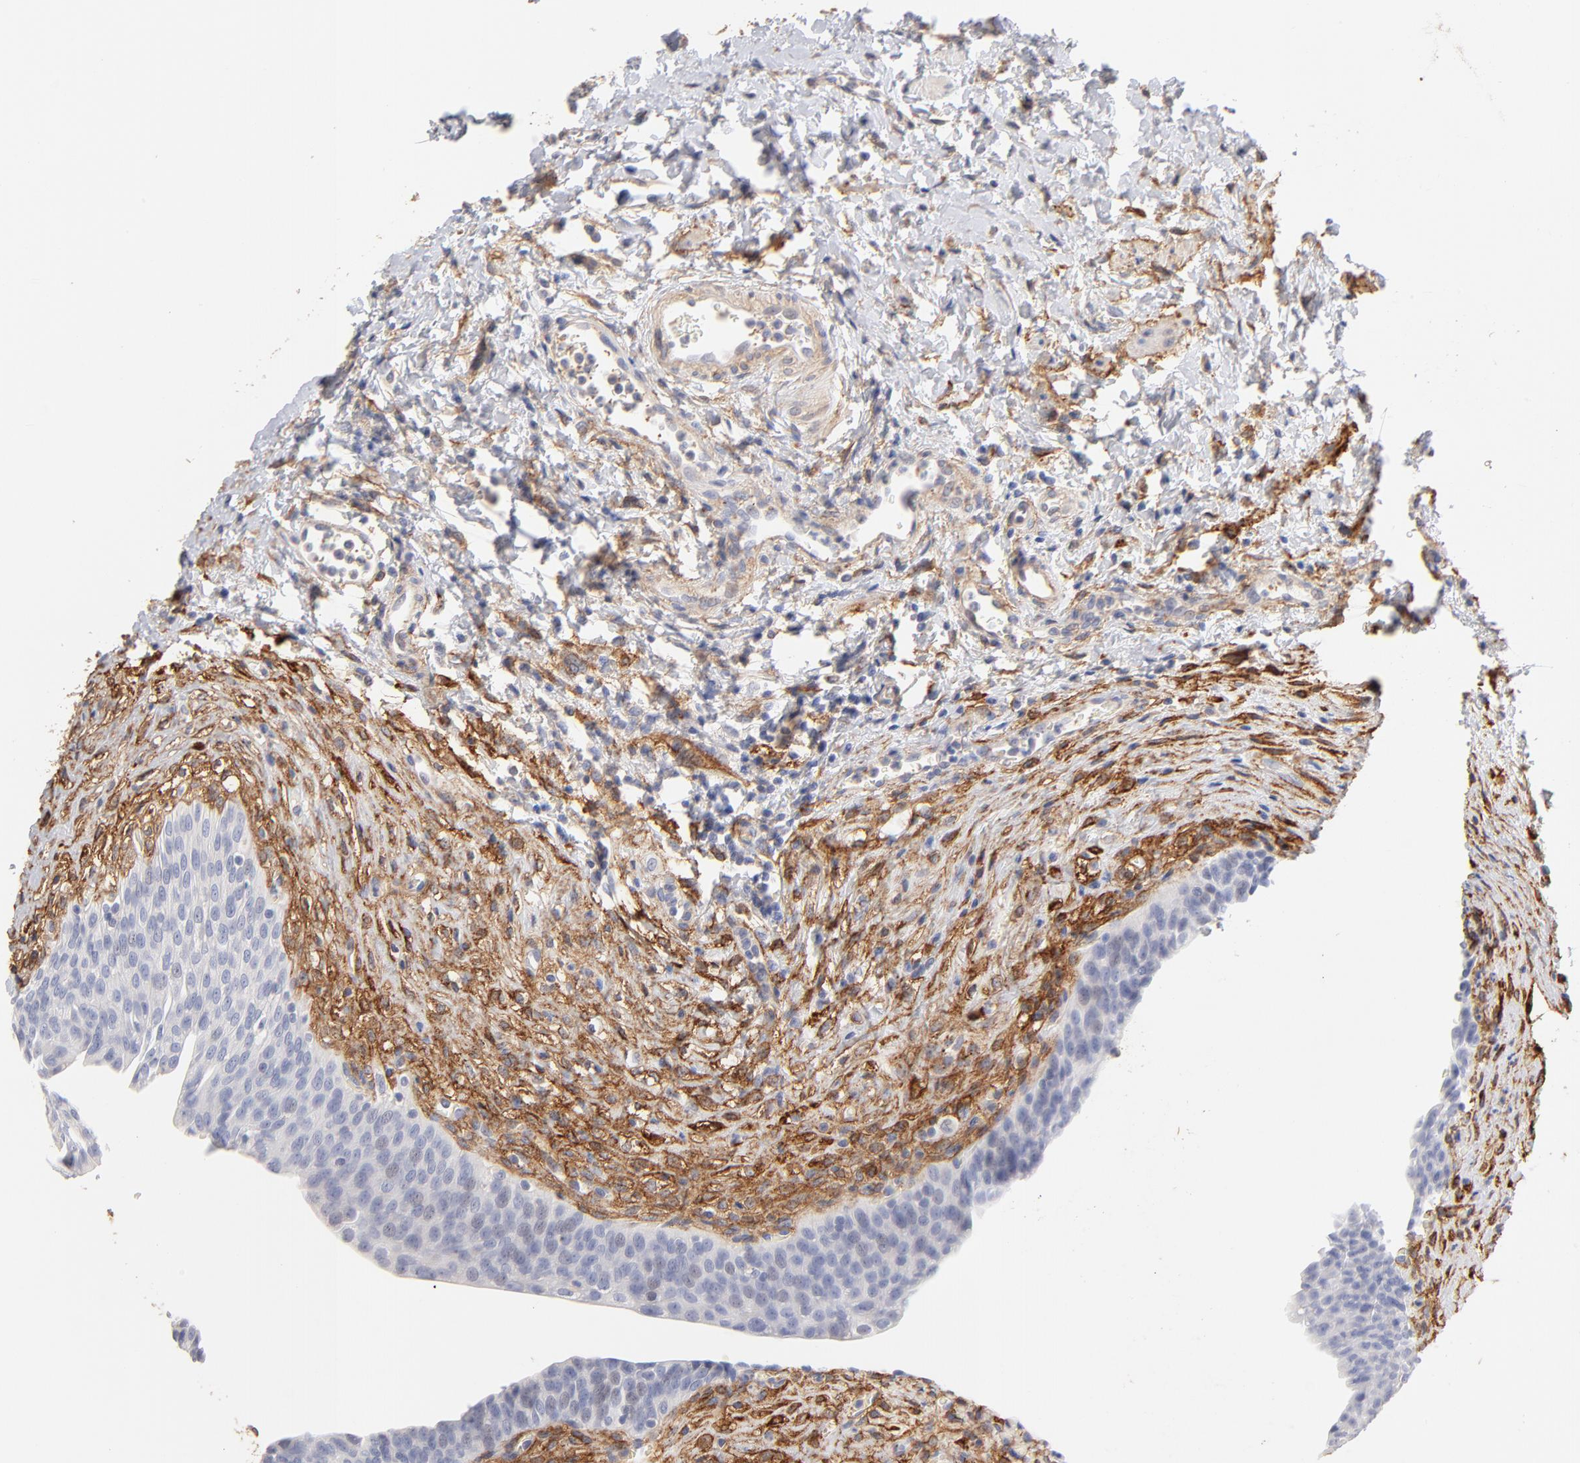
{"staining": {"intensity": "negative", "quantity": "none", "location": "none"}, "tissue": "urinary bladder", "cell_type": "Urothelial cells", "image_type": "normal", "snomed": [{"axis": "morphology", "description": "Normal tissue, NOS"}, {"axis": "morphology", "description": "Dysplasia, NOS"}, {"axis": "topography", "description": "Urinary bladder"}], "caption": "A high-resolution image shows IHC staining of normal urinary bladder, which demonstrates no significant staining in urothelial cells.", "gene": "ITGA8", "patient": {"sex": "male", "age": 35}}